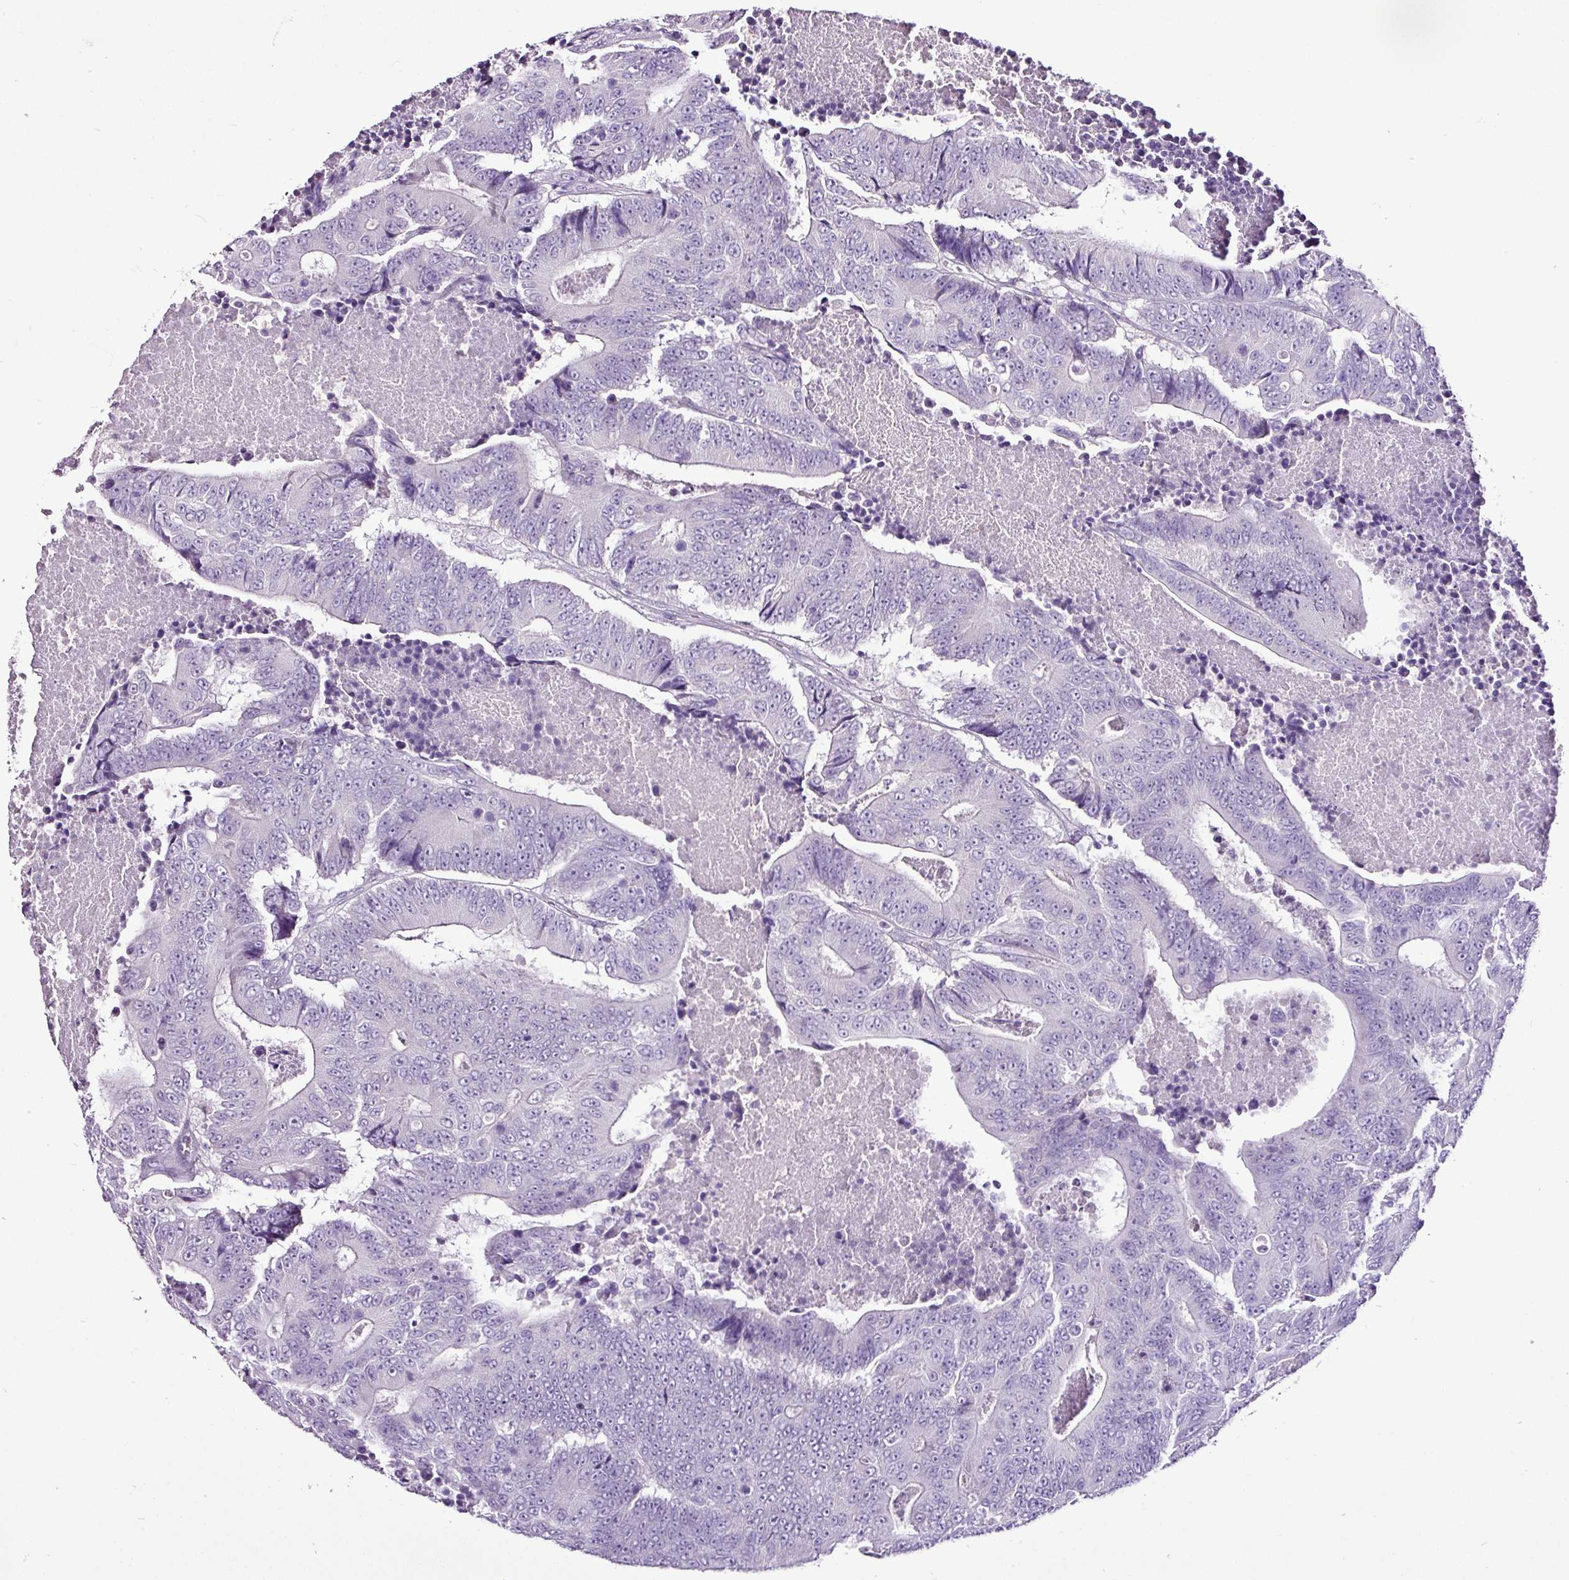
{"staining": {"intensity": "negative", "quantity": "none", "location": "none"}, "tissue": "colorectal cancer", "cell_type": "Tumor cells", "image_type": "cancer", "snomed": [{"axis": "morphology", "description": "Adenocarcinoma, NOS"}, {"axis": "topography", "description": "Colon"}], "caption": "Human colorectal cancer (adenocarcinoma) stained for a protein using immunohistochemistry (IHC) shows no positivity in tumor cells.", "gene": "ESR1", "patient": {"sex": "male", "age": 83}}